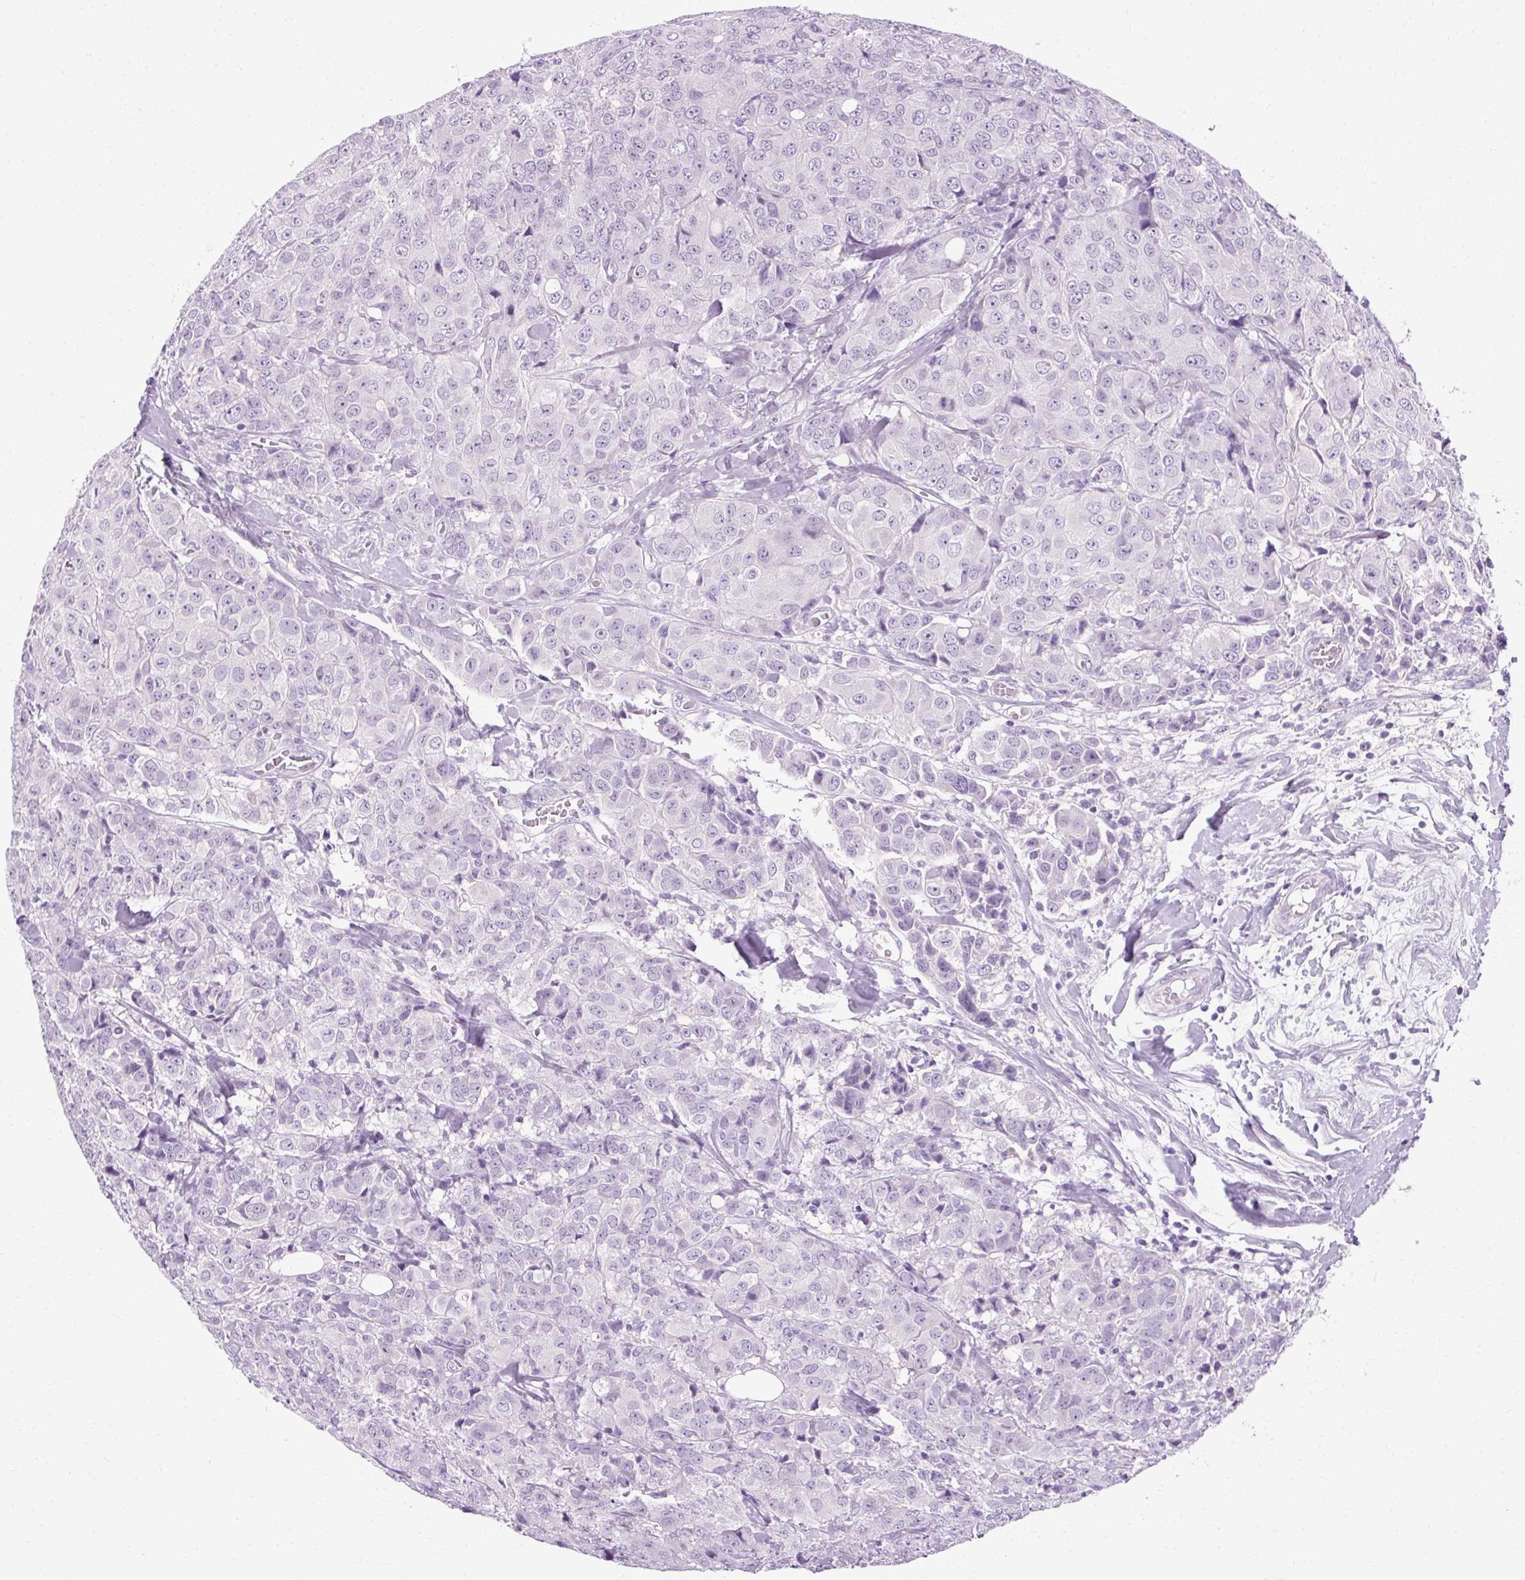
{"staining": {"intensity": "negative", "quantity": "none", "location": "none"}, "tissue": "breast cancer", "cell_type": "Tumor cells", "image_type": "cancer", "snomed": [{"axis": "morphology", "description": "Duct carcinoma"}, {"axis": "topography", "description": "Breast"}], "caption": "This is an immunohistochemistry (IHC) photomicrograph of human breast cancer (intraductal carcinoma). There is no expression in tumor cells.", "gene": "B3GNT4", "patient": {"sex": "female", "age": 43}}